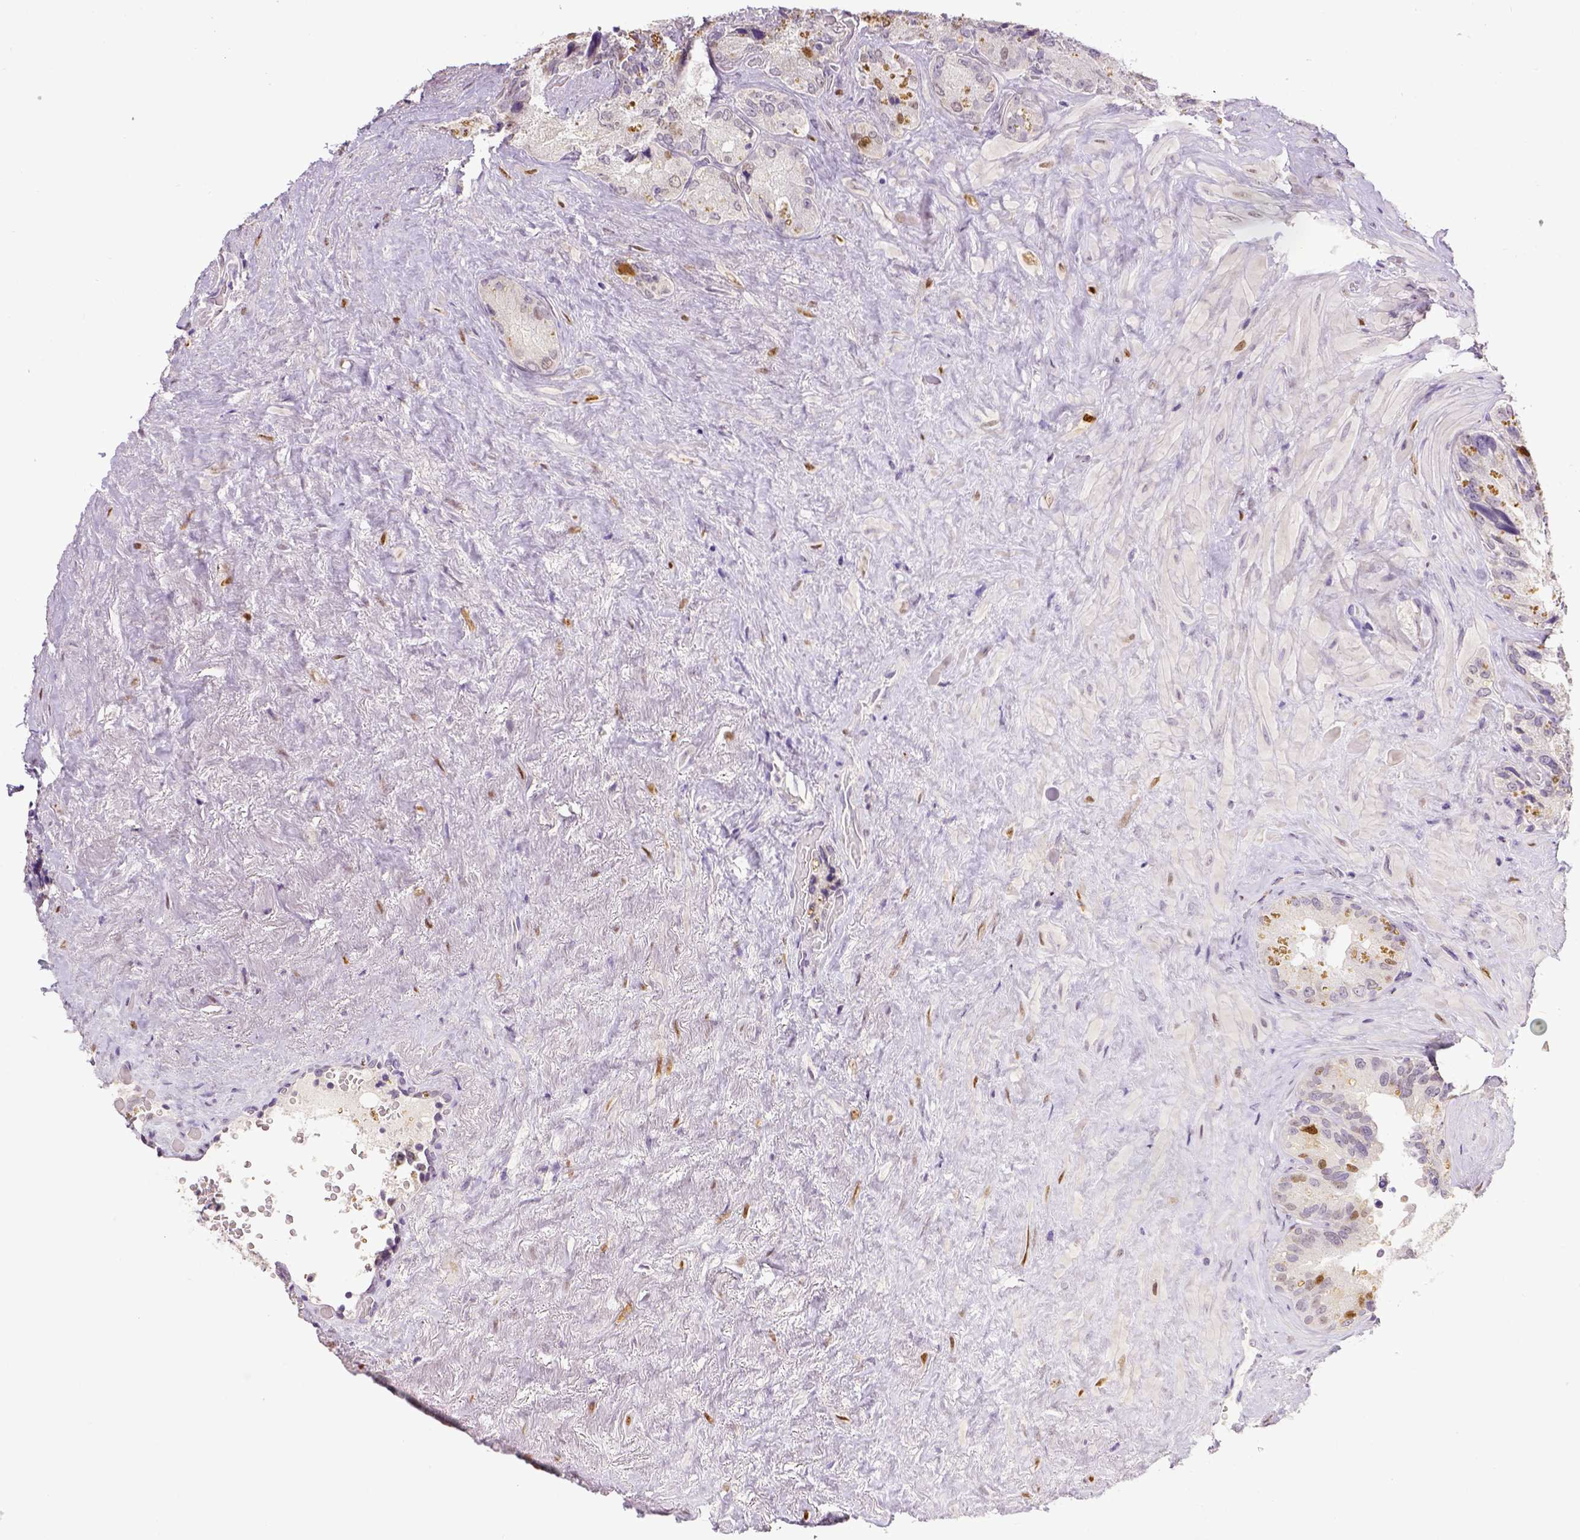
{"staining": {"intensity": "moderate", "quantity": "<25%", "location": "nuclear"}, "tissue": "seminal vesicle", "cell_type": "Glandular cells", "image_type": "normal", "snomed": [{"axis": "morphology", "description": "Normal tissue, NOS"}, {"axis": "topography", "description": "Seminal veicle"}], "caption": "A high-resolution micrograph shows immunohistochemistry (IHC) staining of normal seminal vesicle, which demonstrates moderate nuclear positivity in about <25% of glandular cells.", "gene": "CDKN1A", "patient": {"sex": "male", "age": 69}}